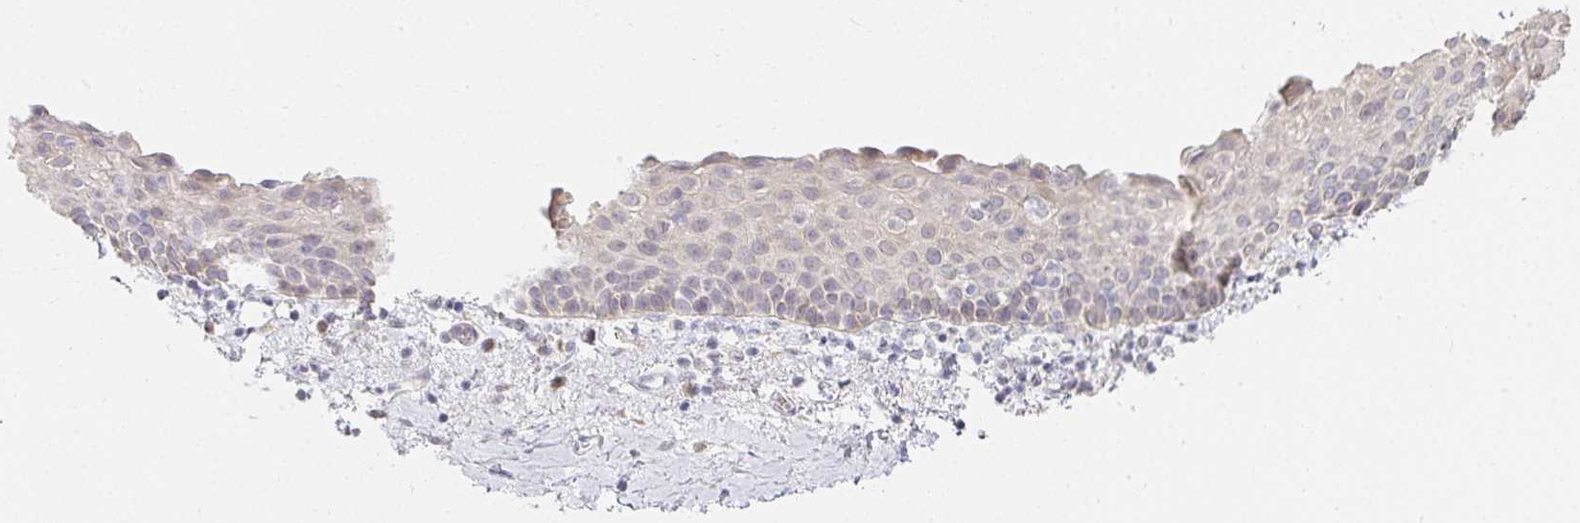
{"staining": {"intensity": "negative", "quantity": "none", "location": "none"}, "tissue": "vagina", "cell_type": "Squamous epithelial cells", "image_type": "normal", "snomed": [{"axis": "morphology", "description": "Normal tissue, NOS"}, {"axis": "topography", "description": "Vagina"}], "caption": "The immunohistochemistry photomicrograph has no significant positivity in squamous epithelial cells of vagina.", "gene": "GP2", "patient": {"sex": "female", "age": 61}}